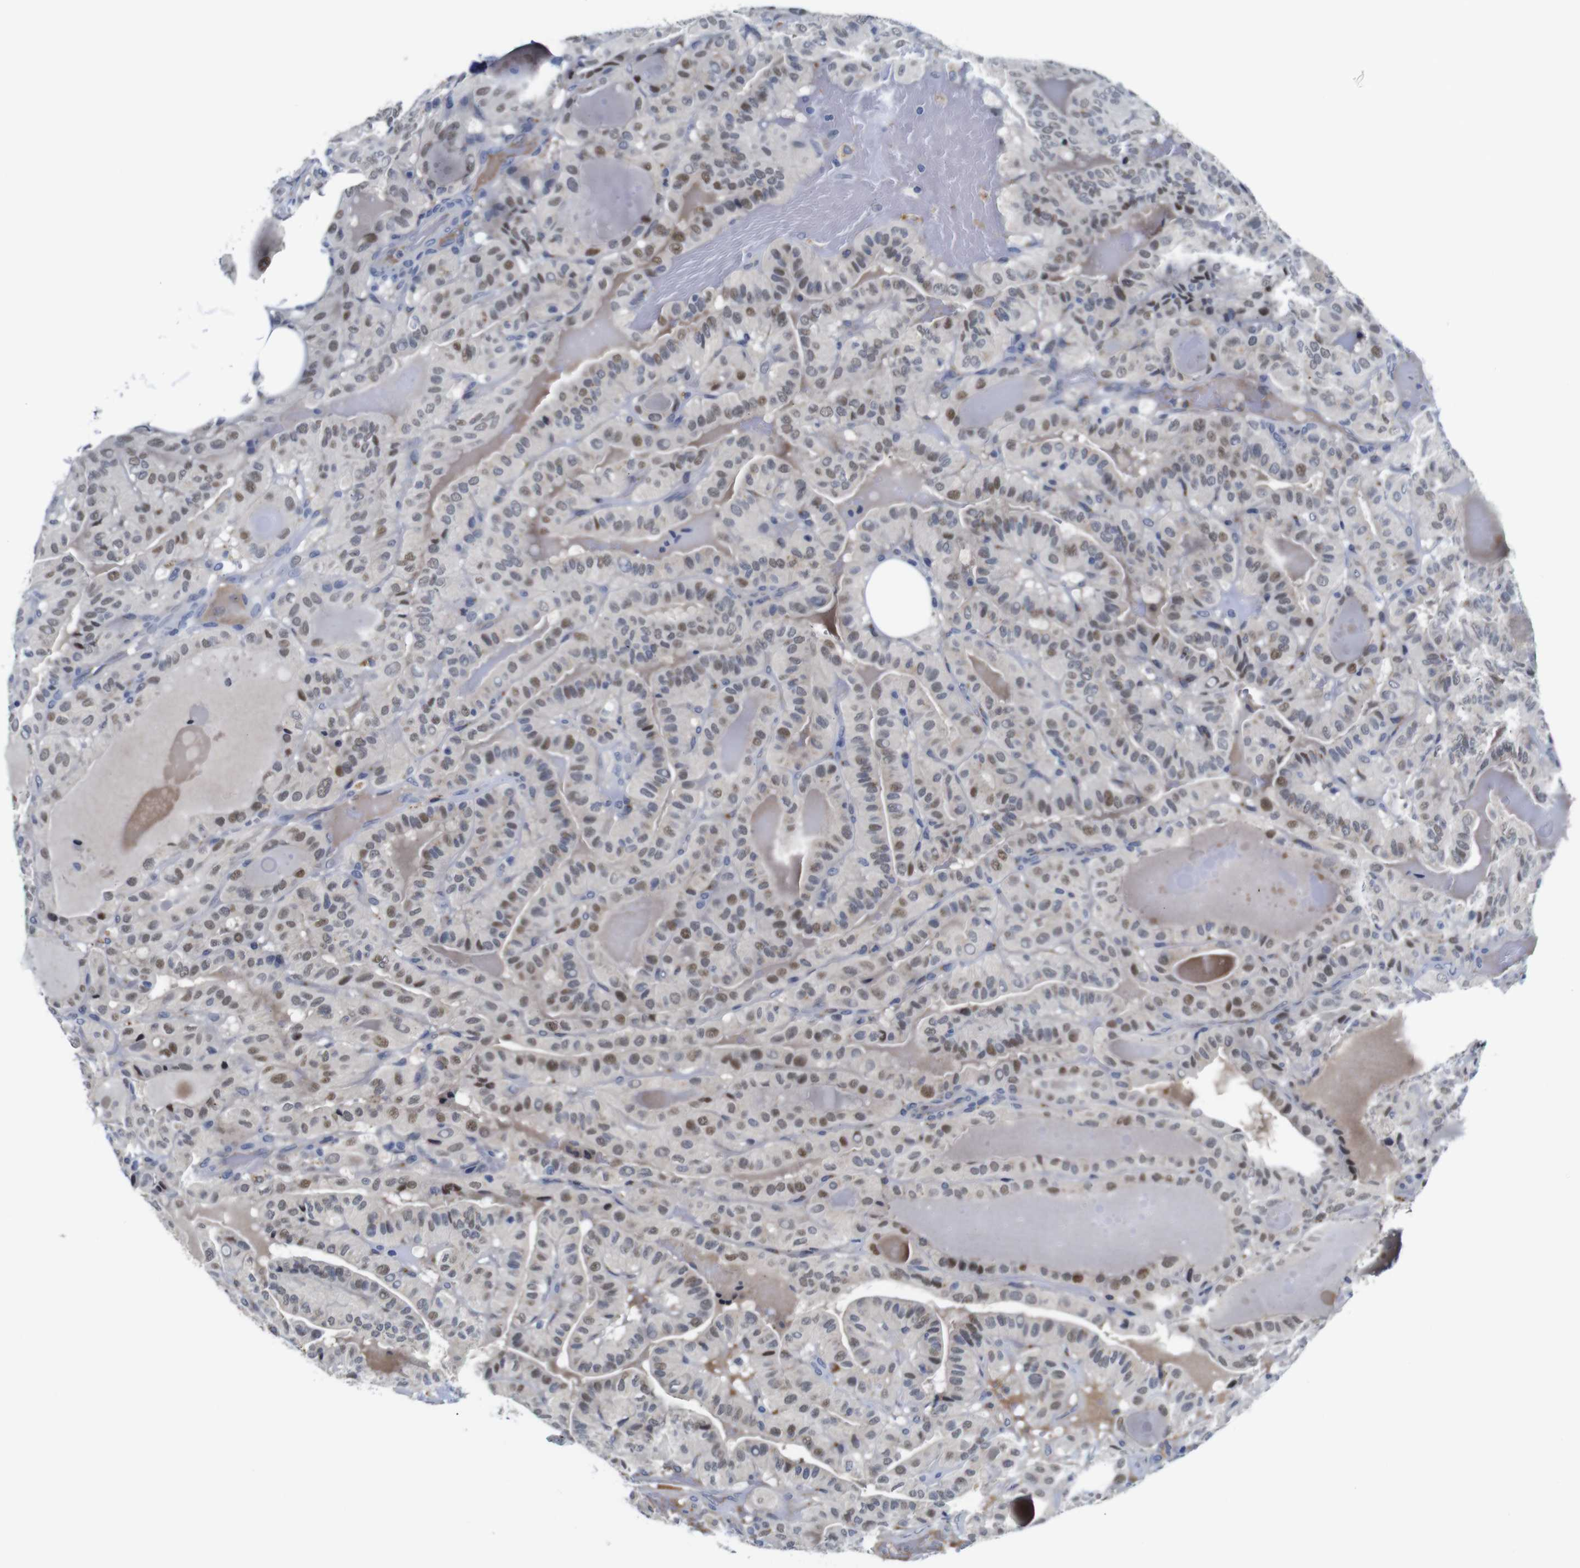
{"staining": {"intensity": "moderate", "quantity": "25%-75%", "location": "nuclear"}, "tissue": "thyroid cancer", "cell_type": "Tumor cells", "image_type": "cancer", "snomed": [{"axis": "morphology", "description": "Papillary adenocarcinoma, NOS"}, {"axis": "topography", "description": "Thyroid gland"}], "caption": "Thyroid papillary adenocarcinoma tissue shows moderate nuclear expression in about 25%-75% of tumor cells", "gene": "FURIN", "patient": {"sex": "male", "age": 77}}